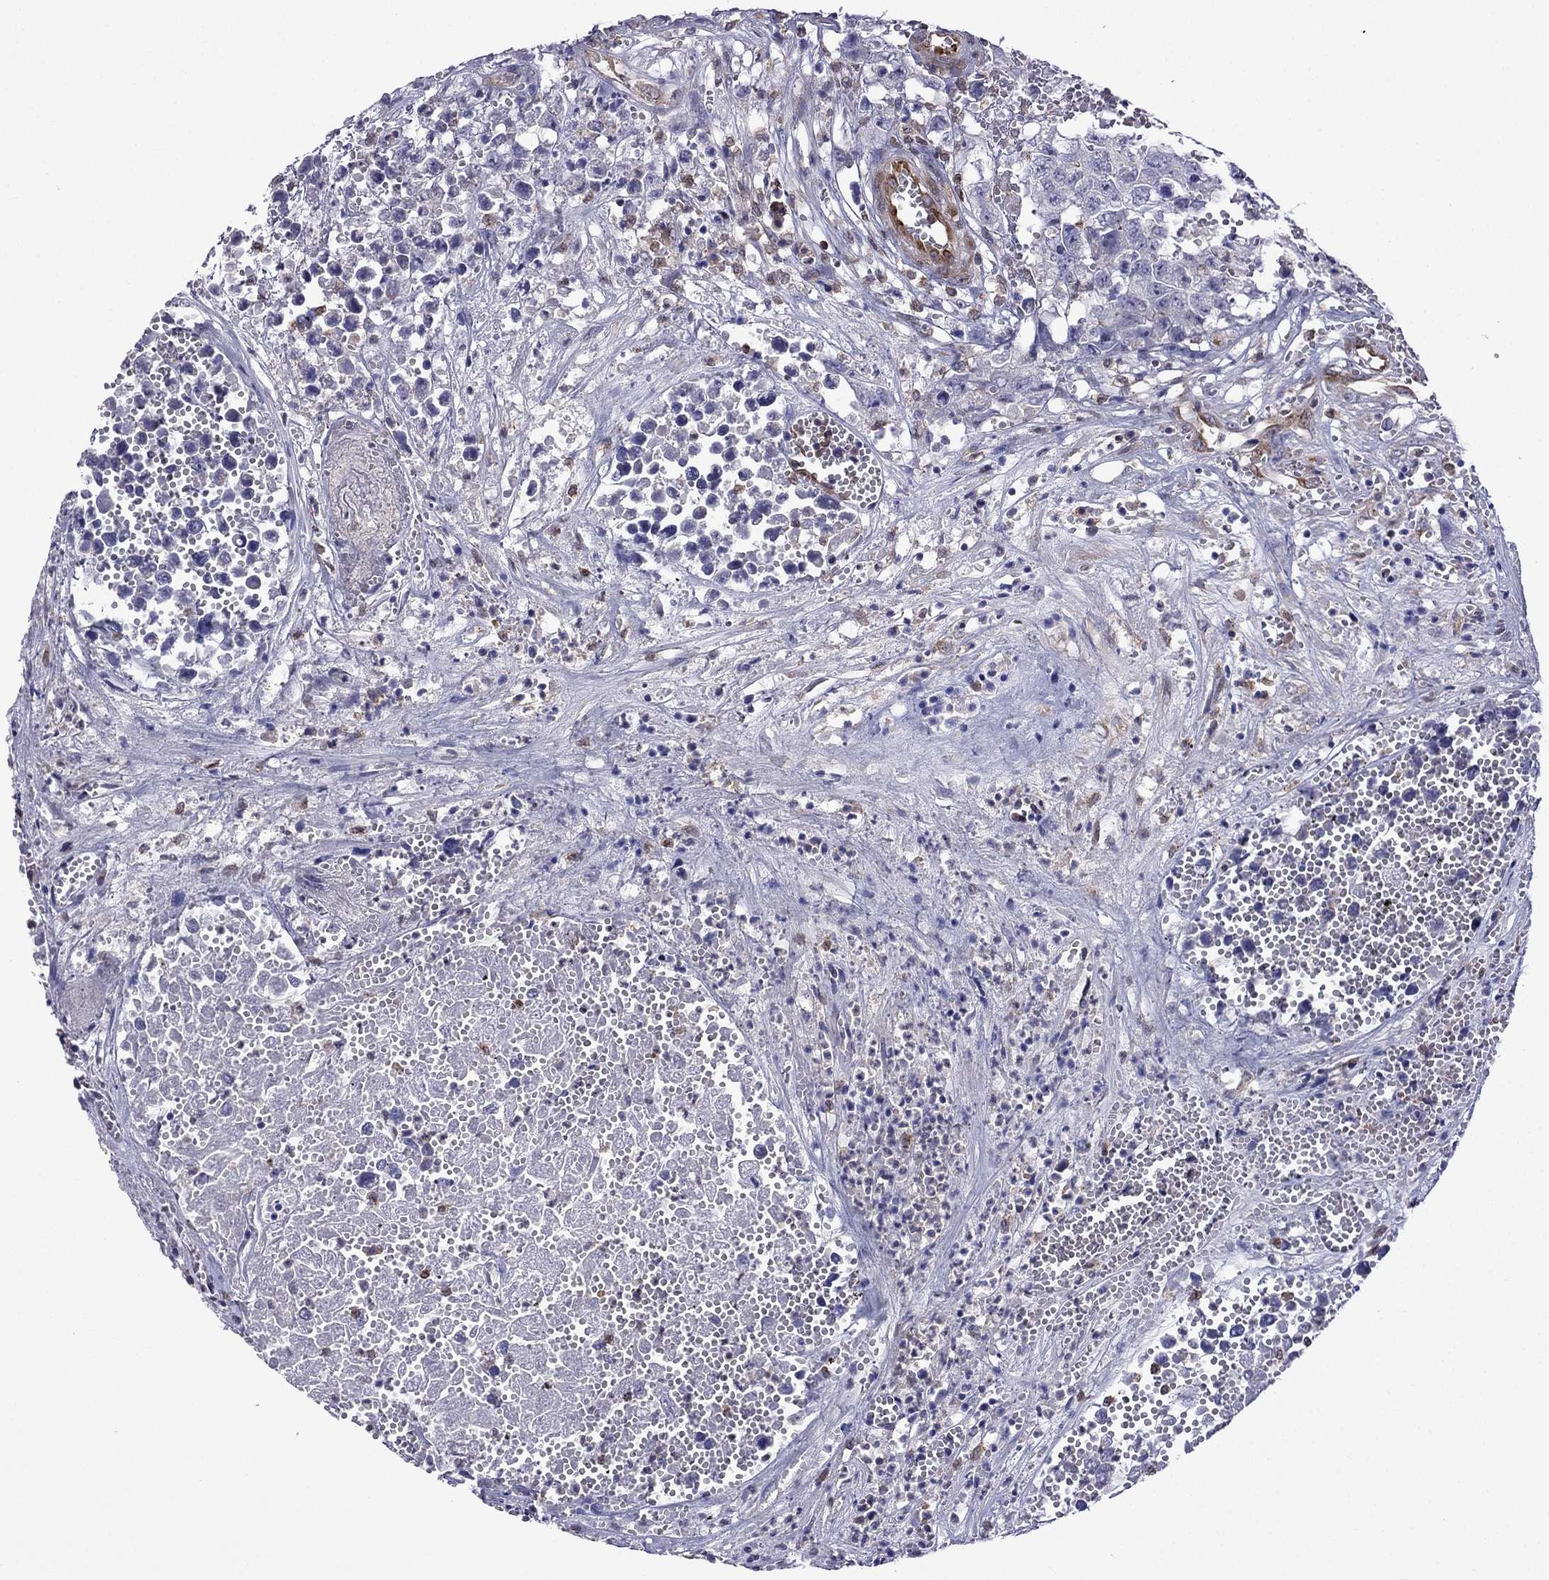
{"staining": {"intensity": "negative", "quantity": "none", "location": "none"}, "tissue": "testis cancer", "cell_type": "Tumor cells", "image_type": "cancer", "snomed": [{"axis": "morphology", "description": "Seminoma, NOS"}, {"axis": "morphology", "description": "Carcinoma, Embryonal, NOS"}, {"axis": "topography", "description": "Testis"}], "caption": "Testis cancer (embryonal carcinoma) was stained to show a protein in brown. There is no significant positivity in tumor cells. Brightfield microscopy of immunohistochemistry (IHC) stained with DAB (brown) and hematoxylin (blue), captured at high magnification.", "gene": "GNAL", "patient": {"sex": "male", "age": 22}}